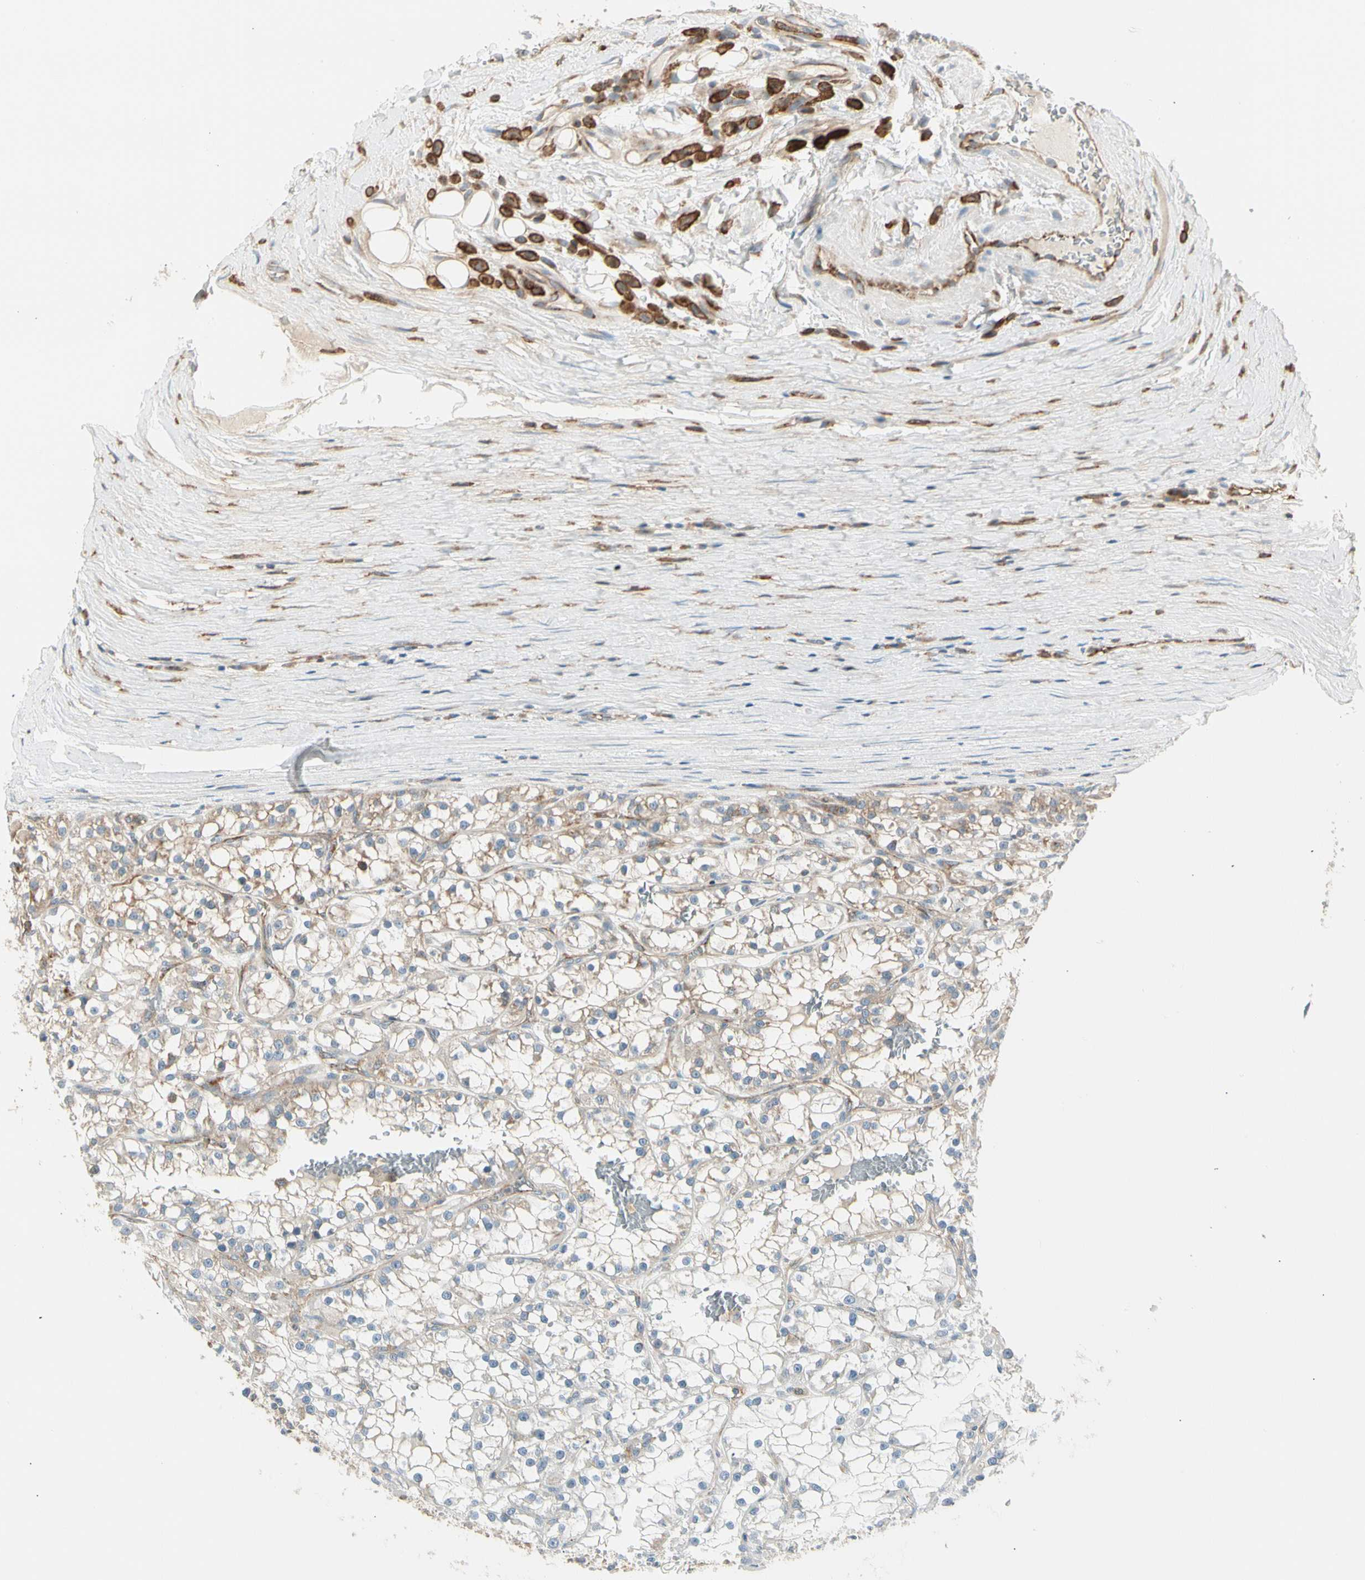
{"staining": {"intensity": "weak", "quantity": ">75%", "location": "cytoplasmic/membranous"}, "tissue": "renal cancer", "cell_type": "Tumor cells", "image_type": "cancer", "snomed": [{"axis": "morphology", "description": "Adenocarcinoma, NOS"}, {"axis": "topography", "description": "Kidney"}], "caption": "Renal adenocarcinoma was stained to show a protein in brown. There is low levels of weak cytoplasmic/membranous expression in about >75% of tumor cells.", "gene": "AGFG1", "patient": {"sex": "female", "age": 52}}